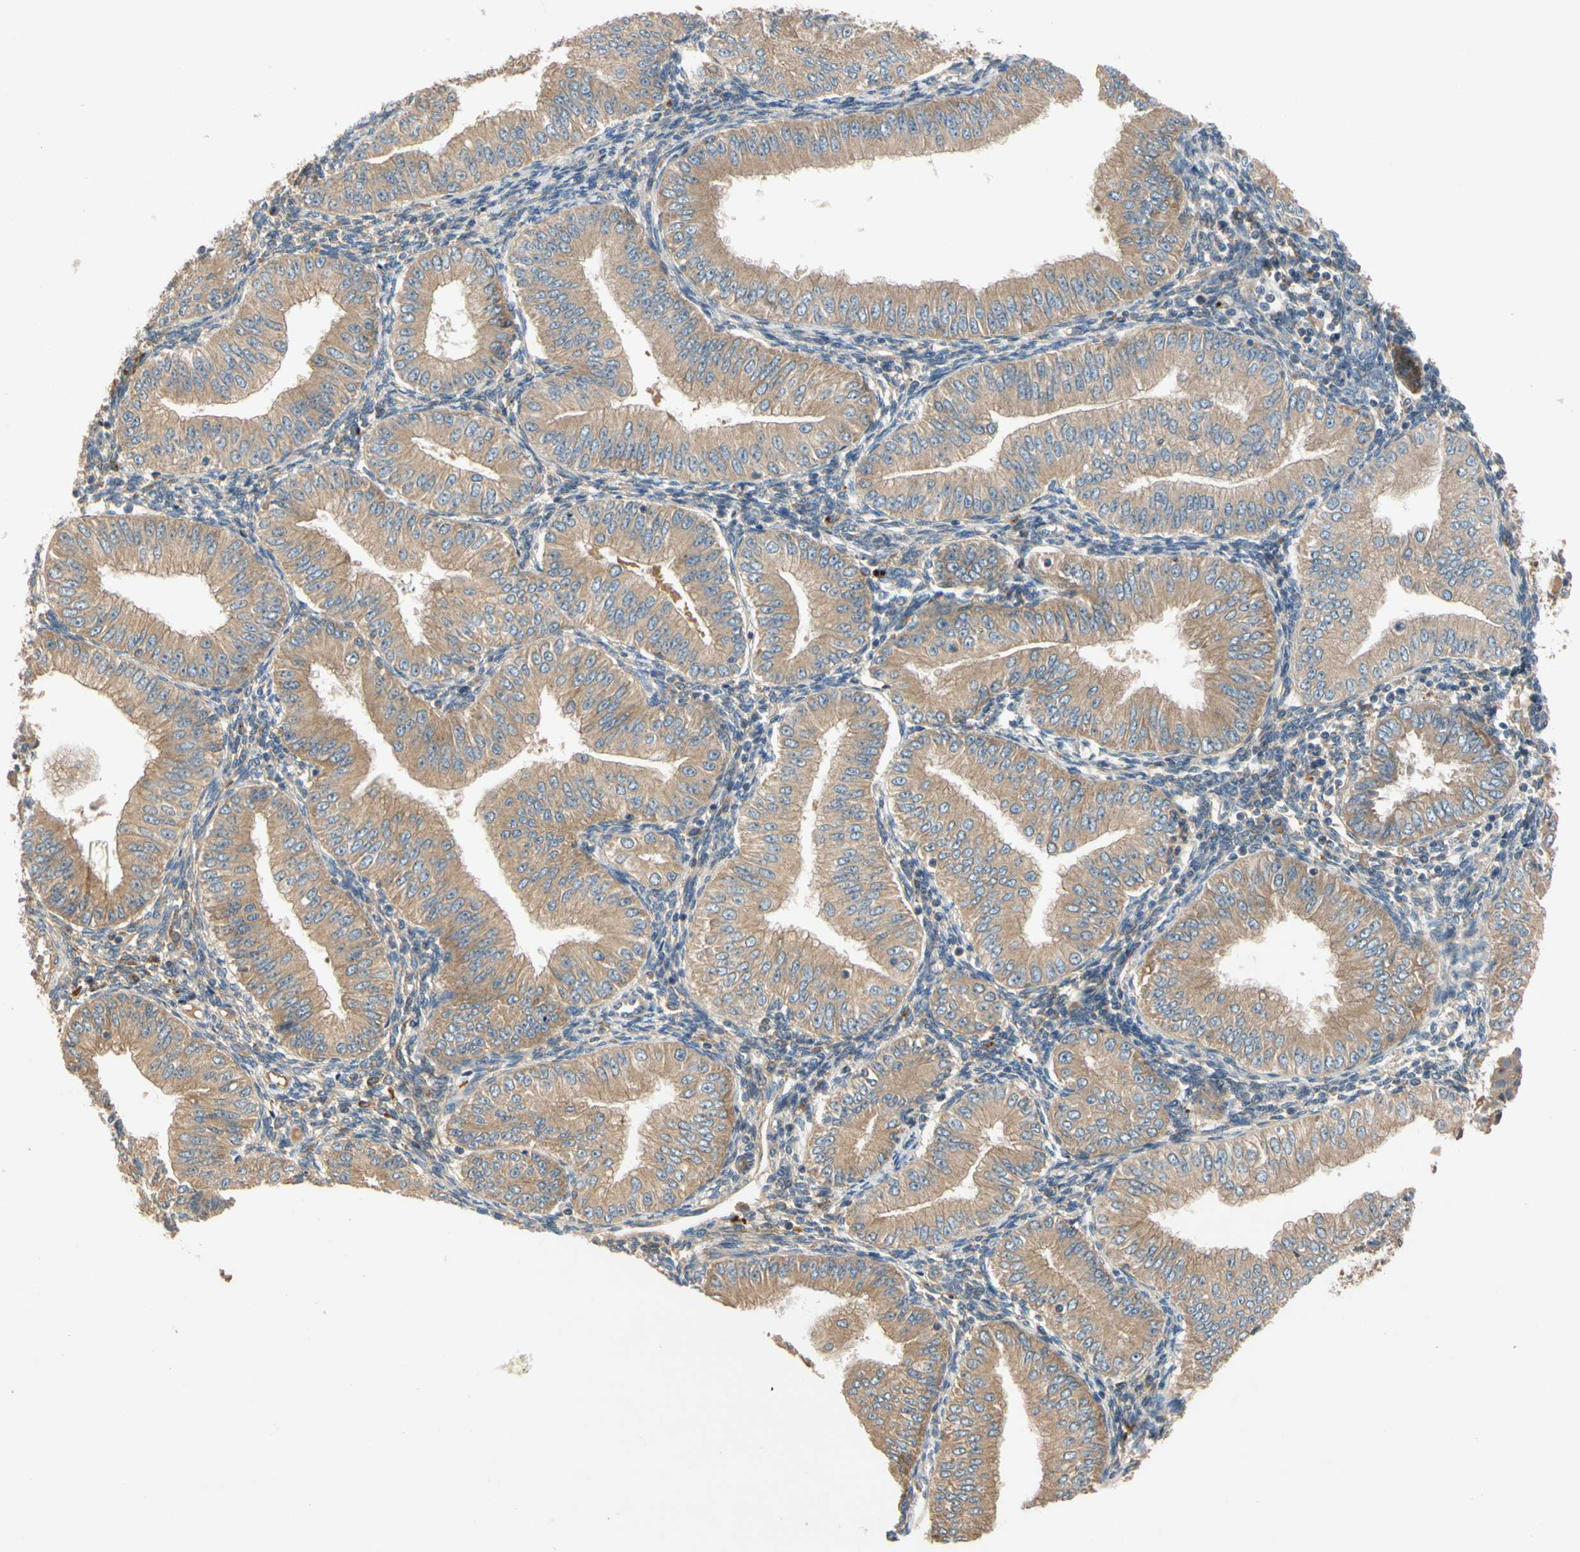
{"staining": {"intensity": "moderate", "quantity": ">75%", "location": "cytoplasmic/membranous"}, "tissue": "endometrial cancer", "cell_type": "Tumor cells", "image_type": "cancer", "snomed": [{"axis": "morphology", "description": "Normal tissue, NOS"}, {"axis": "morphology", "description": "Adenocarcinoma, NOS"}, {"axis": "topography", "description": "Endometrium"}], "caption": "Immunohistochemistry (IHC) photomicrograph of neoplastic tissue: endometrial adenocarcinoma stained using IHC exhibits medium levels of moderate protein expression localized specifically in the cytoplasmic/membranous of tumor cells, appearing as a cytoplasmic/membranous brown color.", "gene": "USP46", "patient": {"sex": "female", "age": 53}}